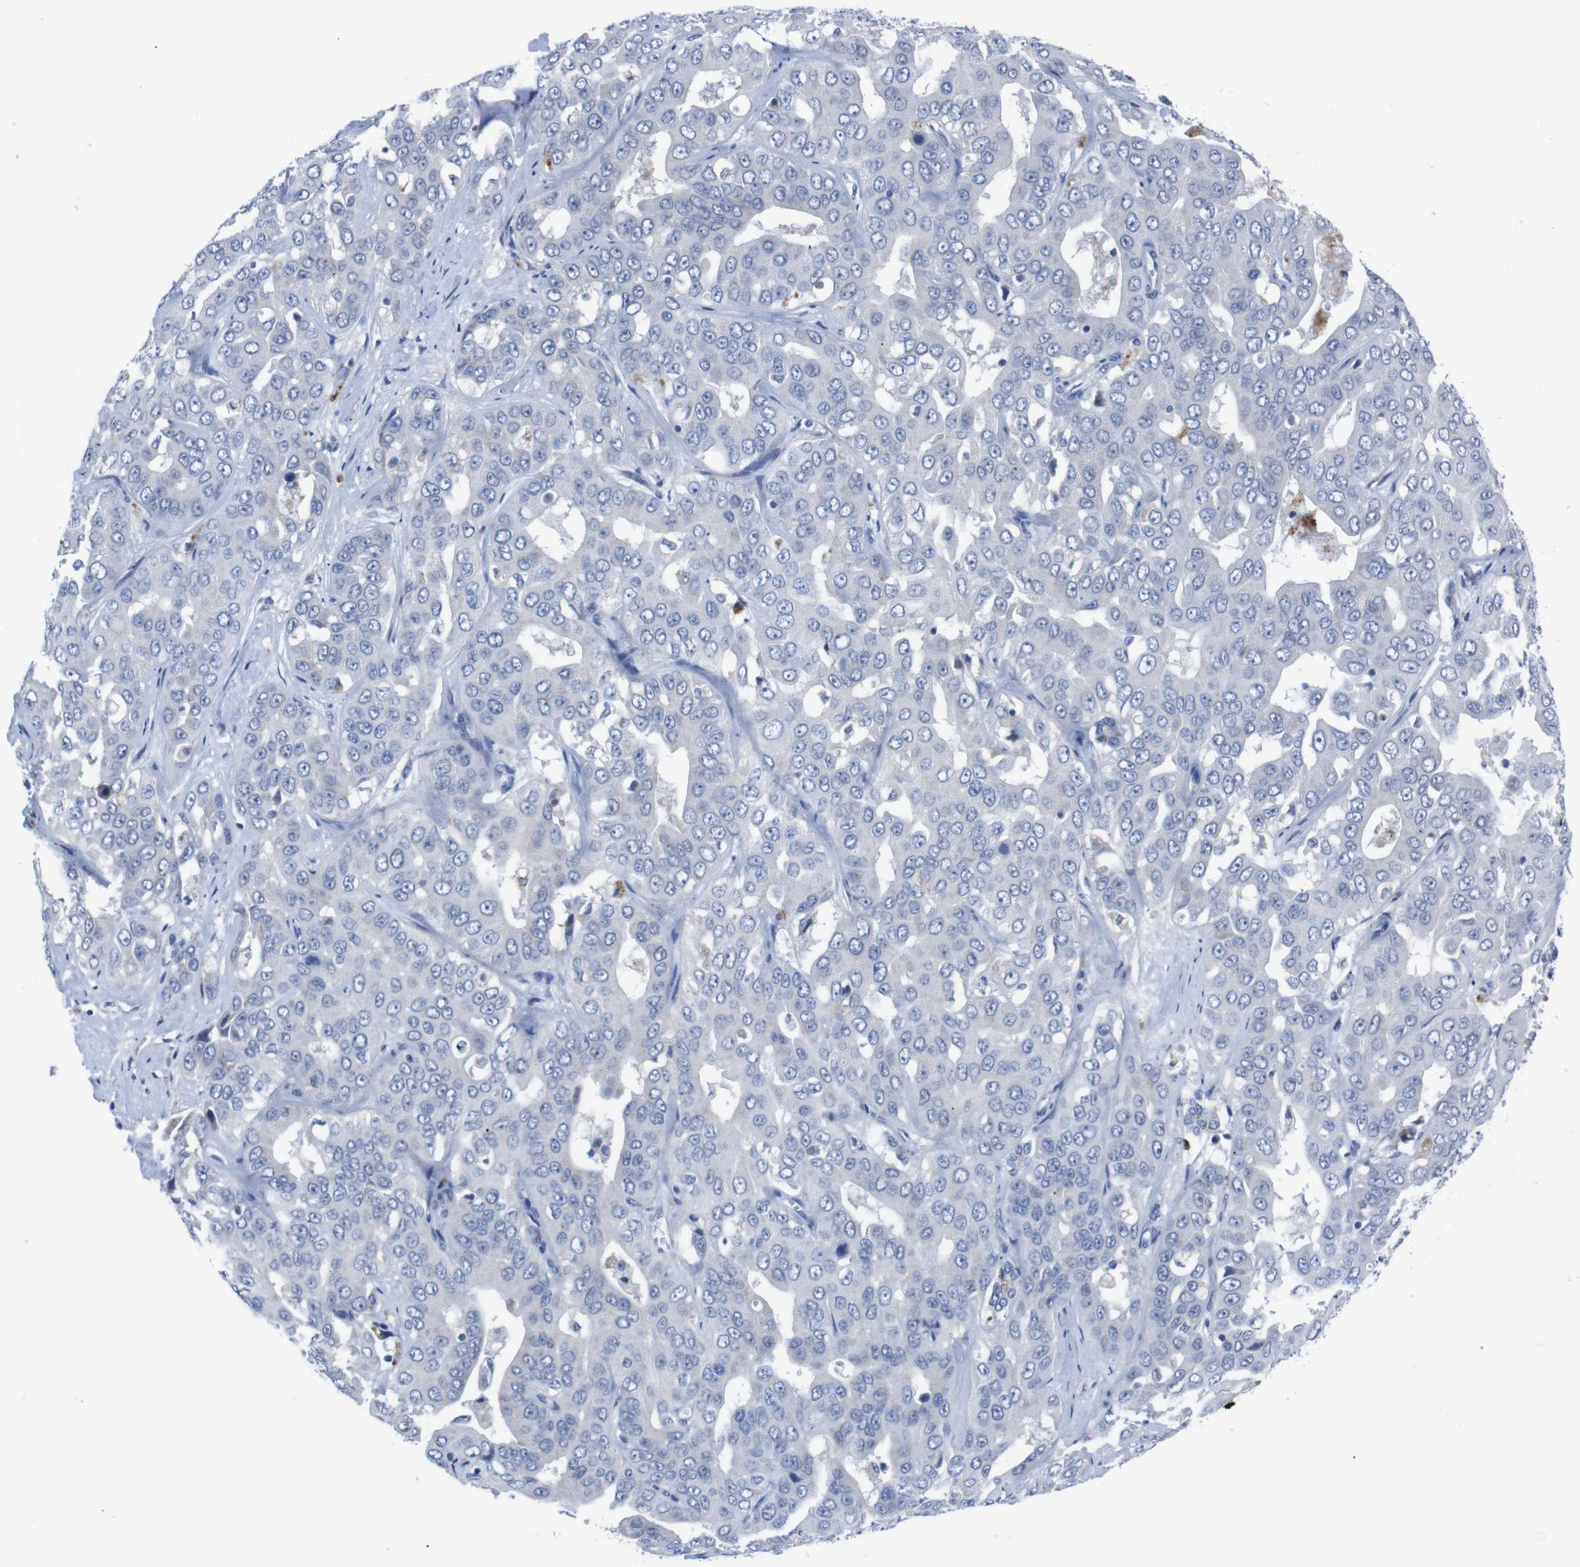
{"staining": {"intensity": "negative", "quantity": "none", "location": "none"}, "tissue": "liver cancer", "cell_type": "Tumor cells", "image_type": "cancer", "snomed": [{"axis": "morphology", "description": "Cholangiocarcinoma"}, {"axis": "topography", "description": "Liver"}], "caption": "The histopathology image exhibits no significant positivity in tumor cells of liver cancer.", "gene": "IRF4", "patient": {"sex": "female", "age": 52}}